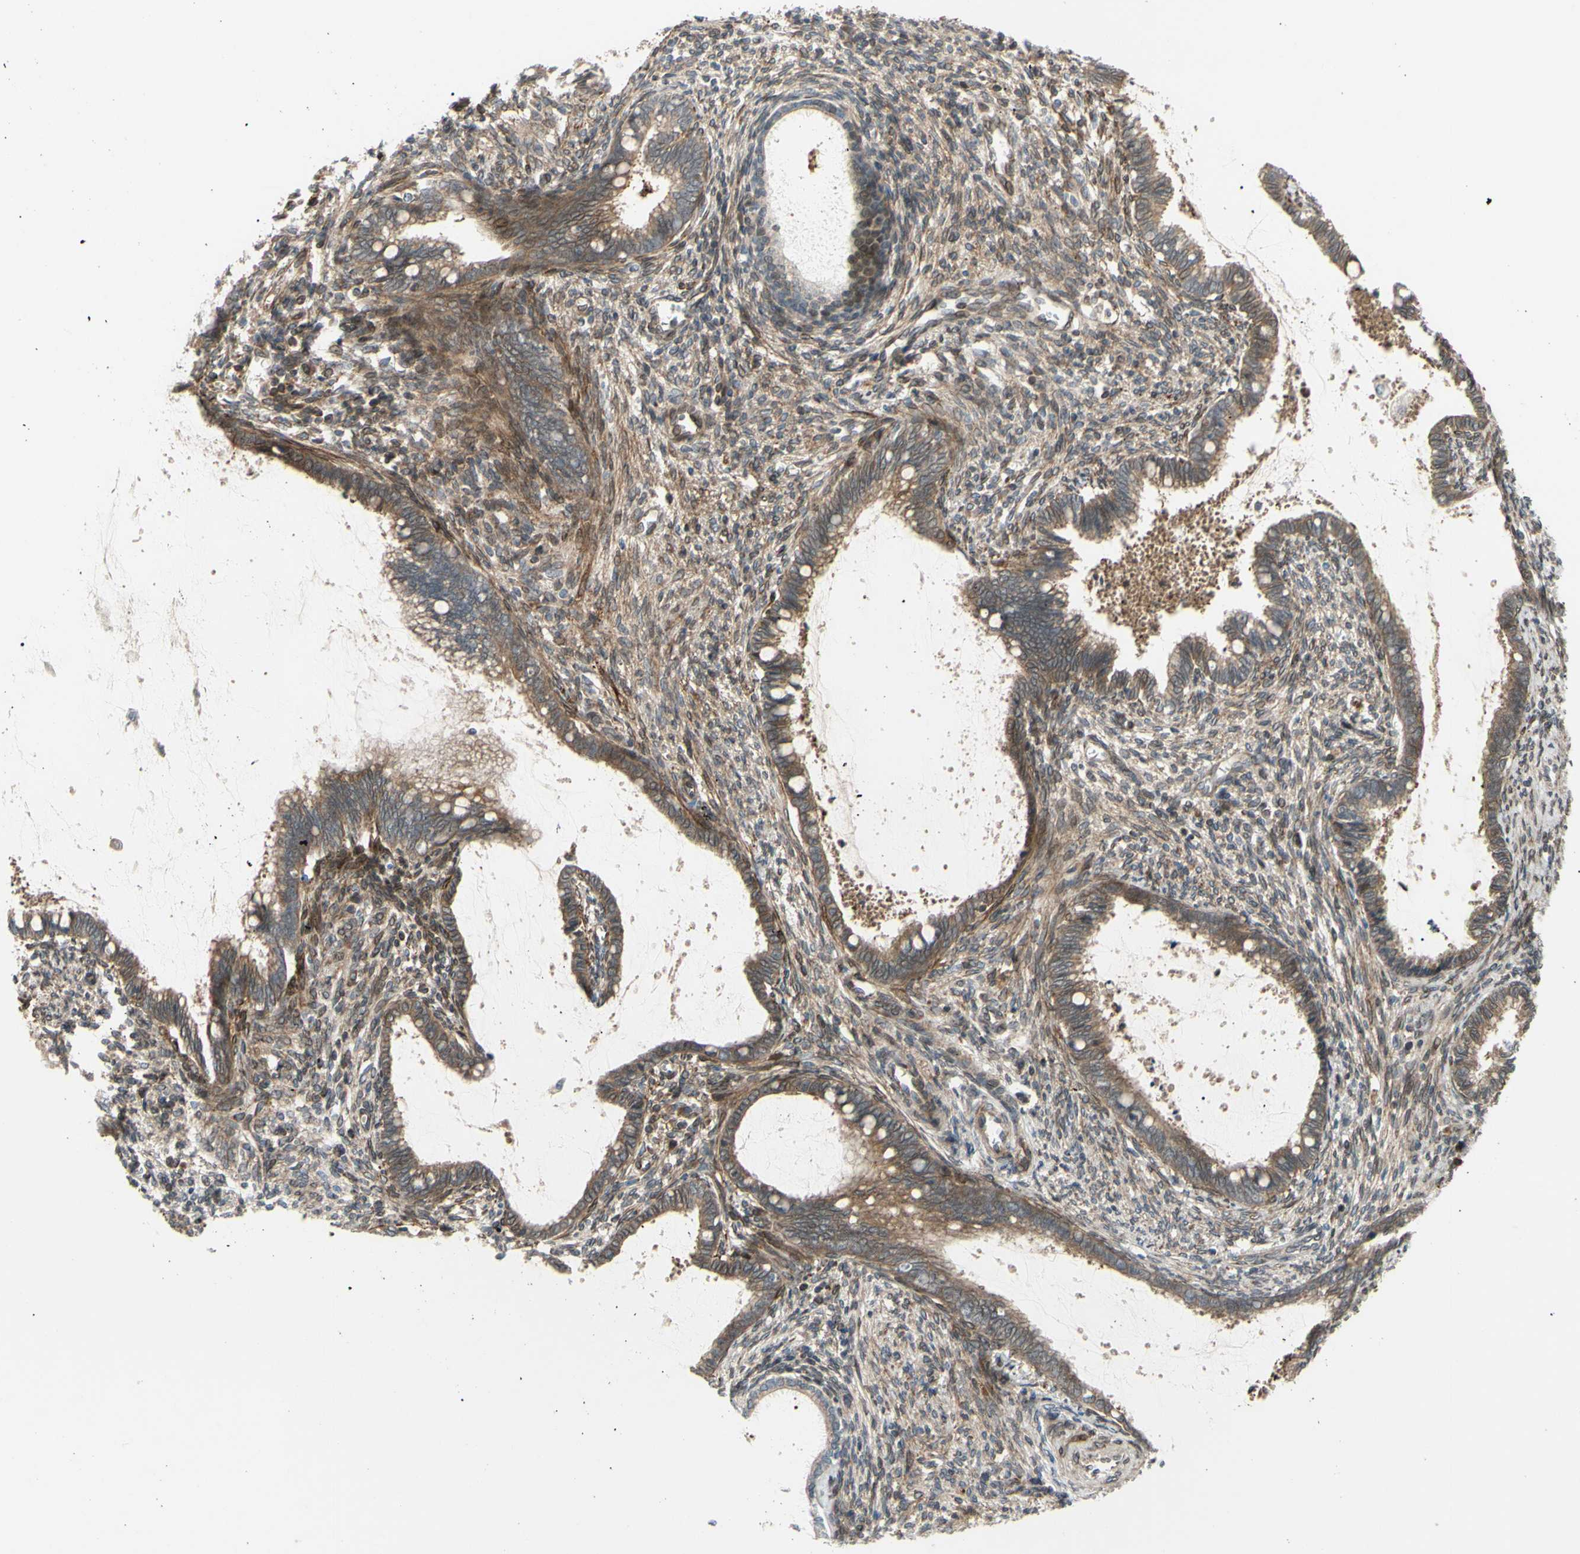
{"staining": {"intensity": "moderate", "quantity": ">75%", "location": "cytoplasmic/membranous"}, "tissue": "cervical cancer", "cell_type": "Tumor cells", "image_type": "cancer", "snomed": [{"axis": "morphology", "description": "Adenocarcinoma, NOS"}, {"axis": "topography", "description": "Cervix"}], "caption": "DAB immunohistochemical staining of human cervical adenocarcinoma shows moderate cytoplasmic/membranous protein positivity in about >75% of tumor cells. The protein of interest is stained brown, and the nuclei are stained in blue (DAB (3,3'-diaminobenzidine) IHC with brightfield microscopy, high magnification).", "gene": "PRAF2", "patient": {"sex": "female", "age": 44}}